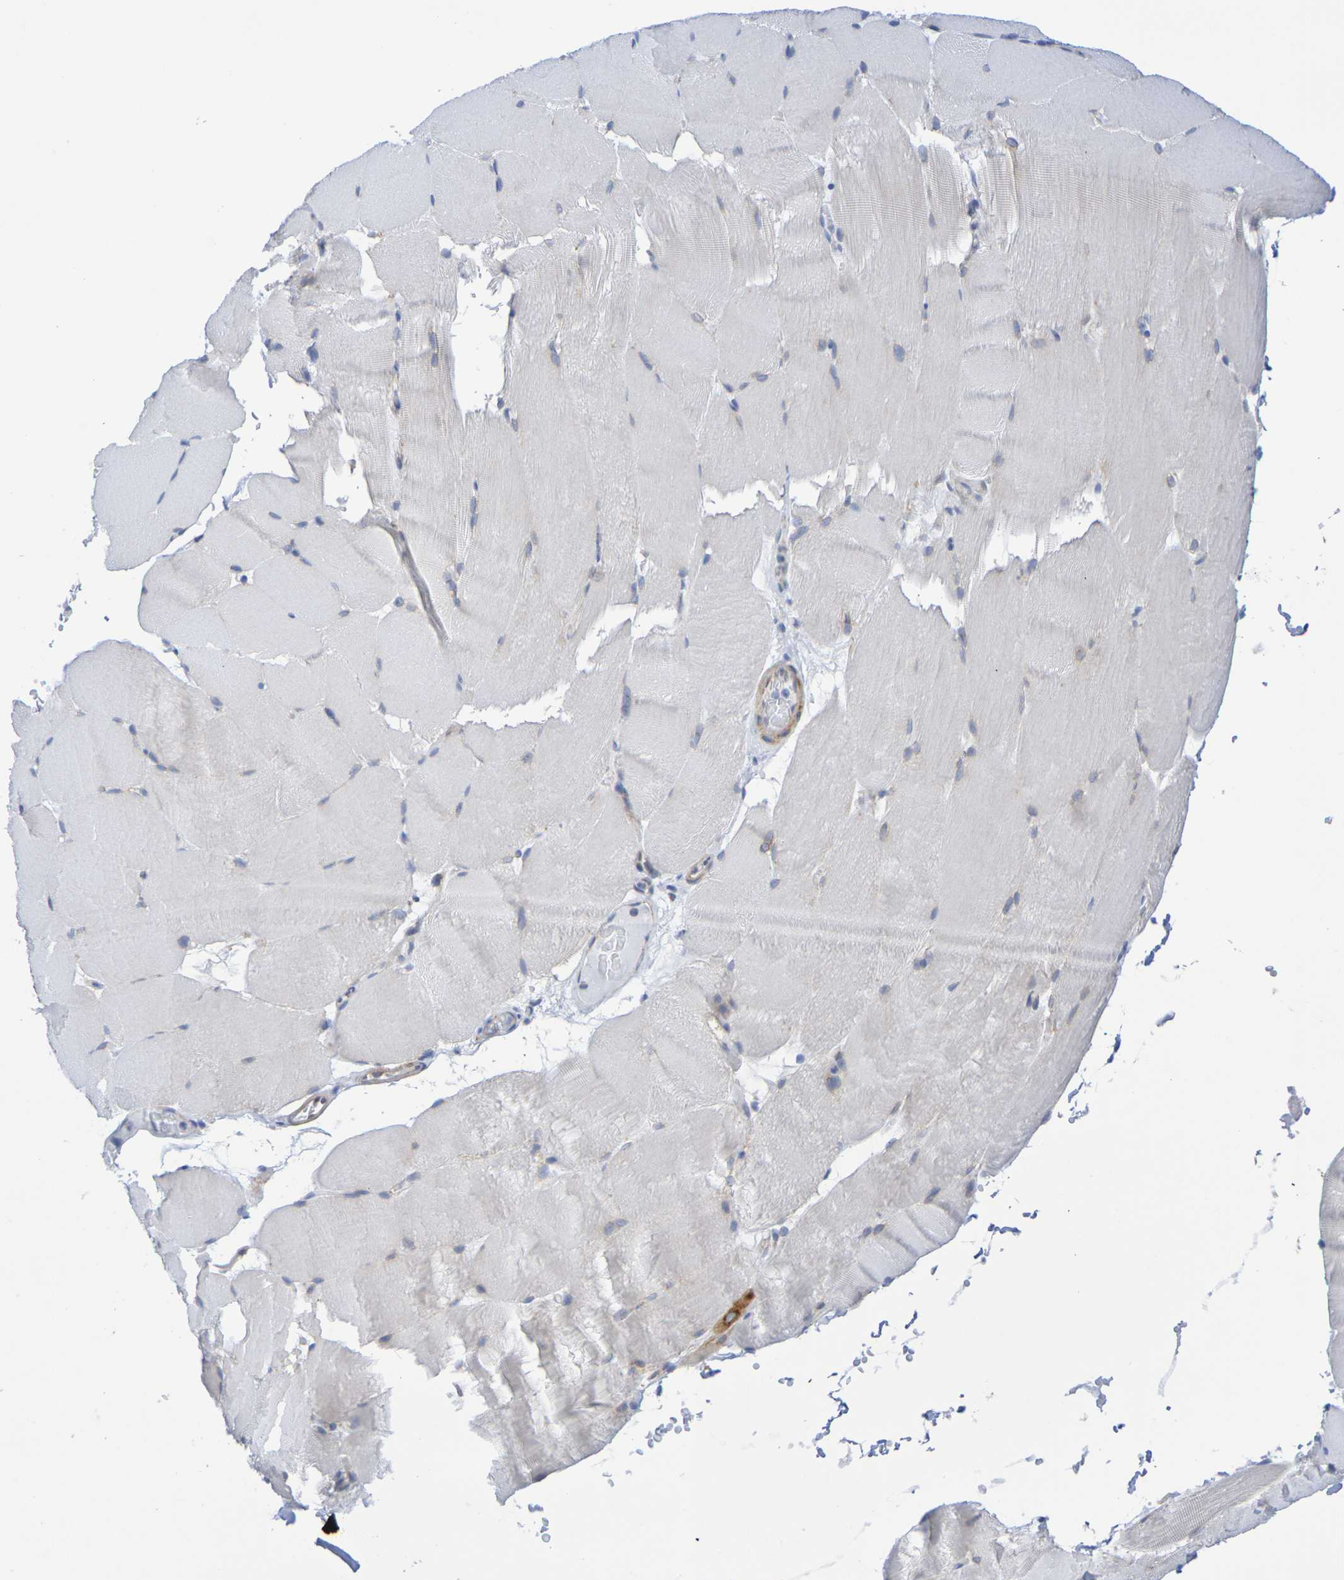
{"staining": {"intensity": "negative", "quantity": "none", "location": "none"}, "tissue": "skeletal muscle", "cell_type": "Myocytes", "image_type": "normal", "snomed": [{"axis": "morphology", "description": "Normal tissue, NOS"}, {"axis": "topography", "description": "Skeletal muscle"}, {"axis": "topography", "description": "Parathyroid gland"}], "caption": "Immunohistochemical staining of normal human skeletal muscle reveals no significant staining in myocytes.", "gene": "TMCC3", "patient": {"sex": "female", "age": 37}}